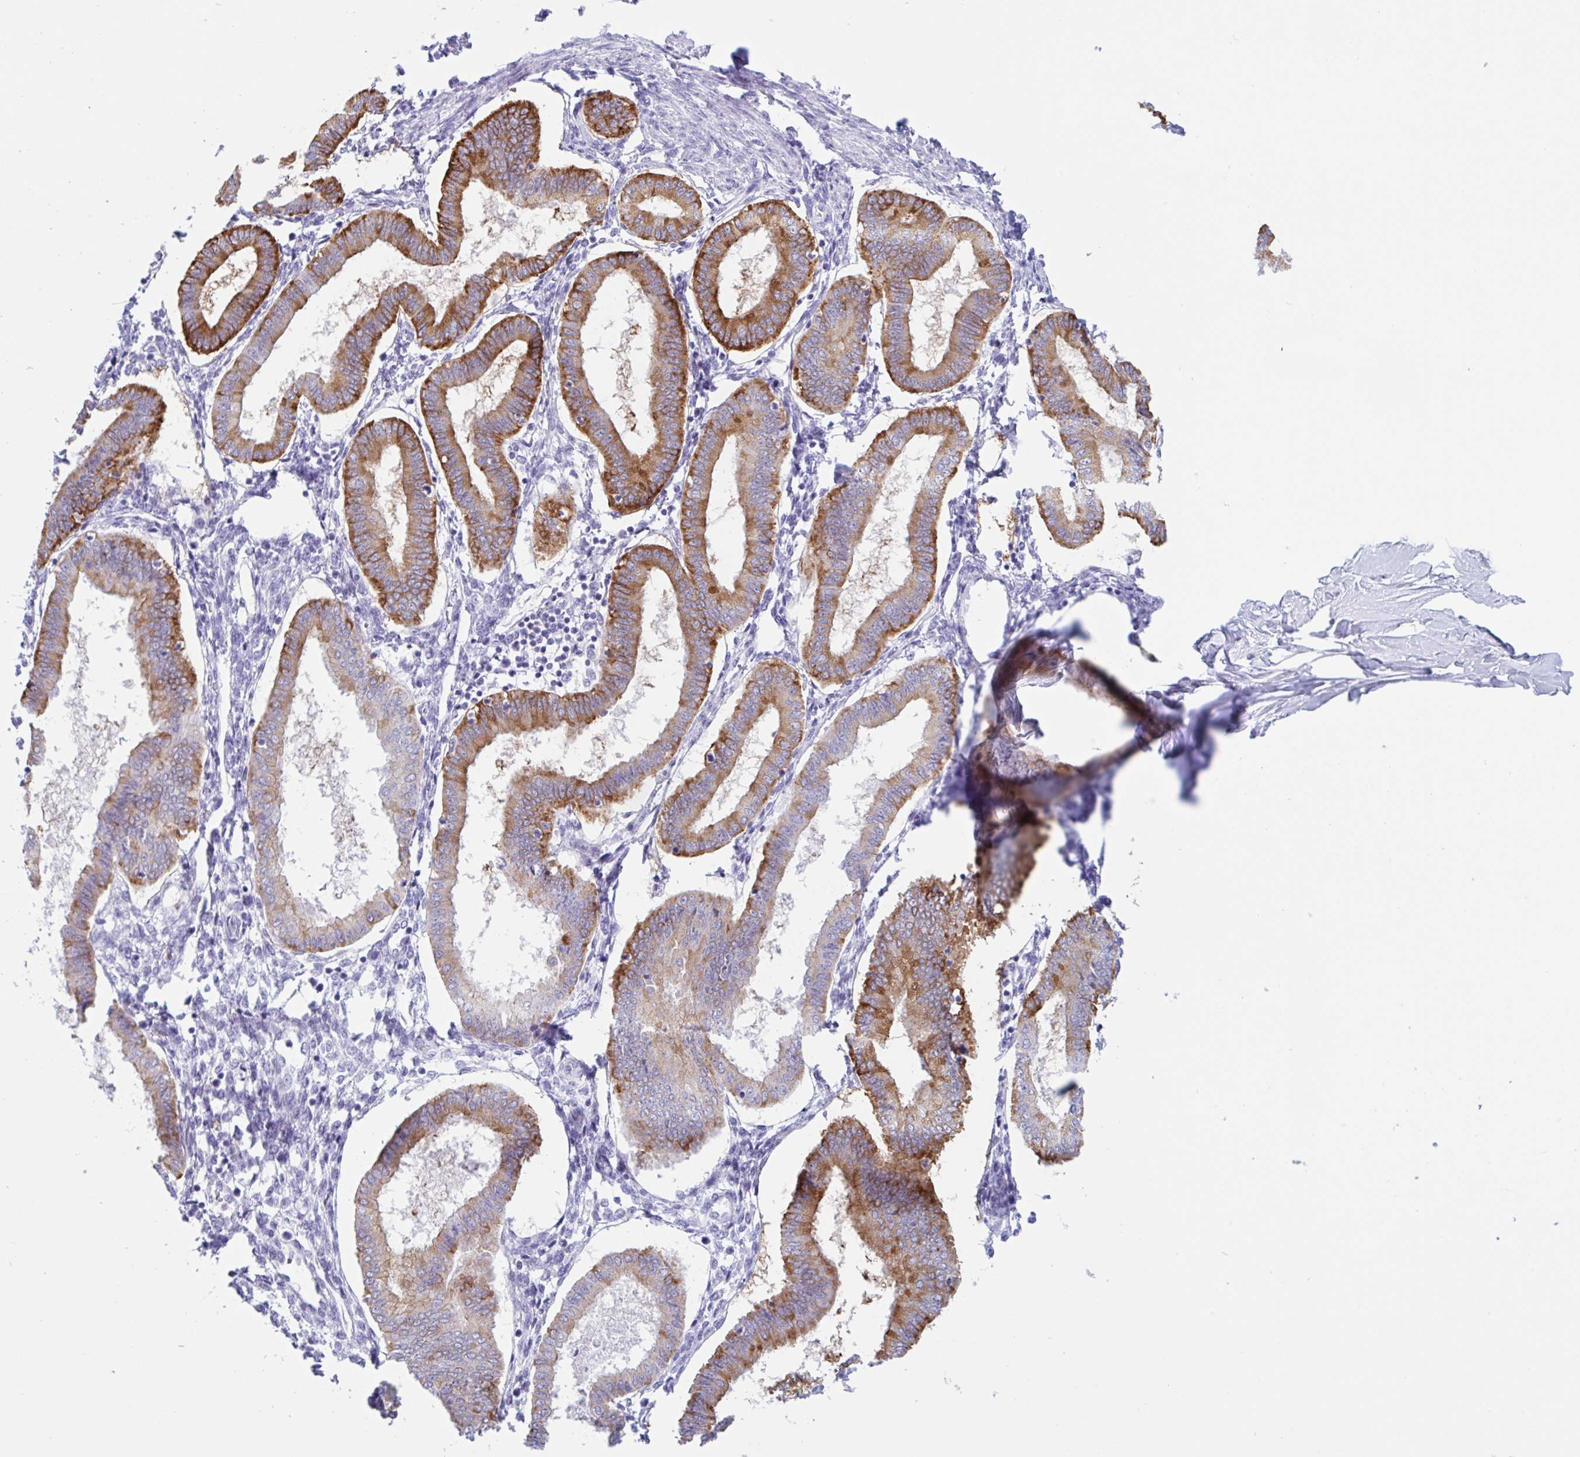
{"staining": {"intensity": "negative", "quantity": "none", "location": "none"}, "tissue": "endometrium", "cell_type": "Cells in endometrial stroma", "image_type": "normal", "snomed": [{"axis": "morphology", "description": "Normal tissue, NOS"}, {"axis": "topography", "description": "Endometrium"}], "caption": "Immunohistochemistry of unremarkable endometrium displays no positivity in cells in endometrial stroma. (Stains: DAB IHC with hematoxylin counter stain, Microscopy: brightfield microscopy at high magnification).", "gene": "DTWD2", "patient": {"sex": "female", "age": 24}}